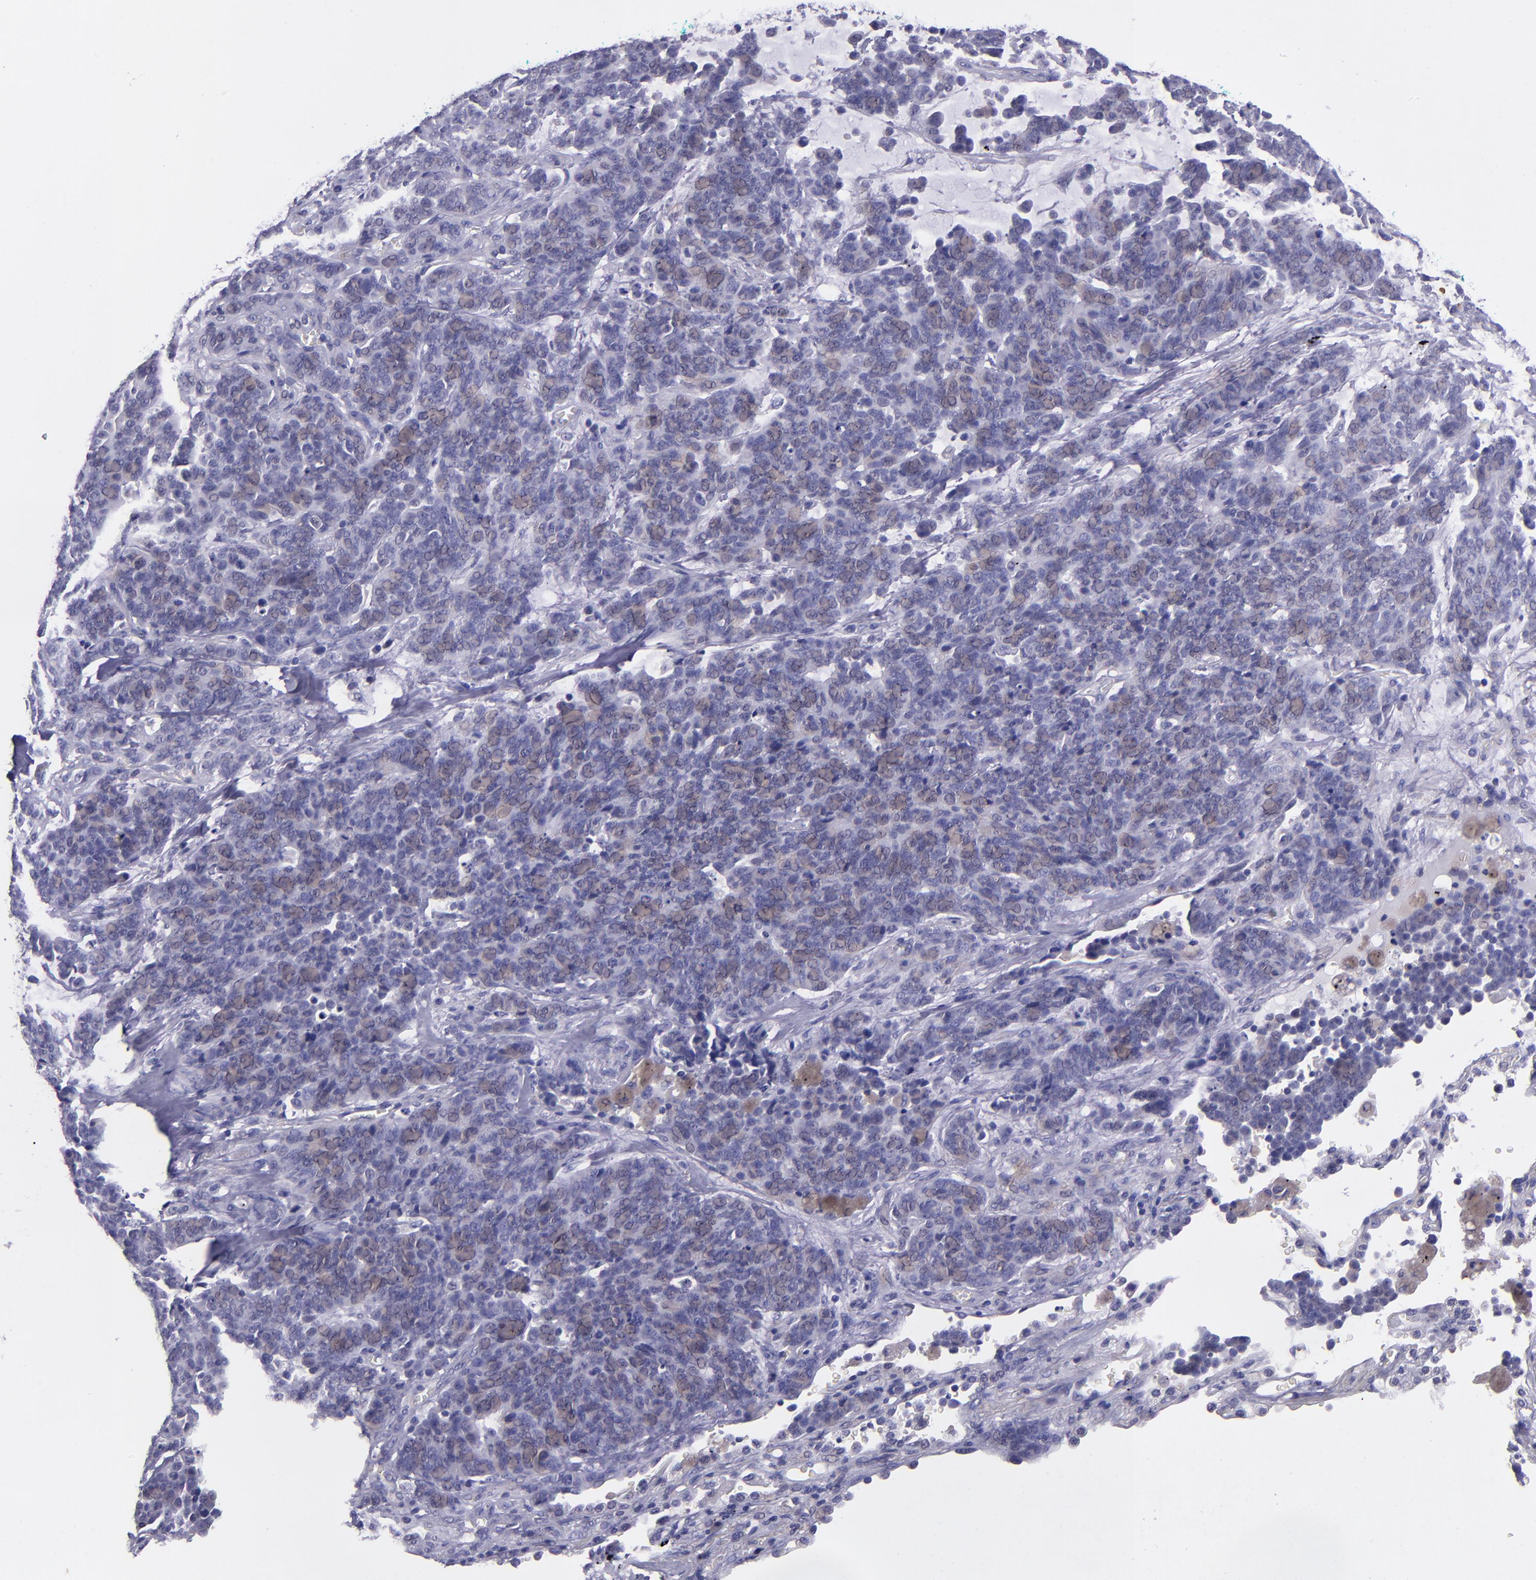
{"staining": {"intensity": "negative", "quantity": "none", "location": "none"}, "tissue": "lung cancer", "cell_type": "Tumor cells", "image_type": "cancer", "snomed": [{"axis": "morphology", "description": "Neoplasm, malignant, NOS"}, {"axis": "topography", "description": "Lung"}], "caption": "Human malignant neoplasm (lung) stained for a protein using immunohistochemistry (IHC) exhibits no positivity in tumor cells.", "gene": "PAPPA", "patient": {"sex": "female", "age": 58}}